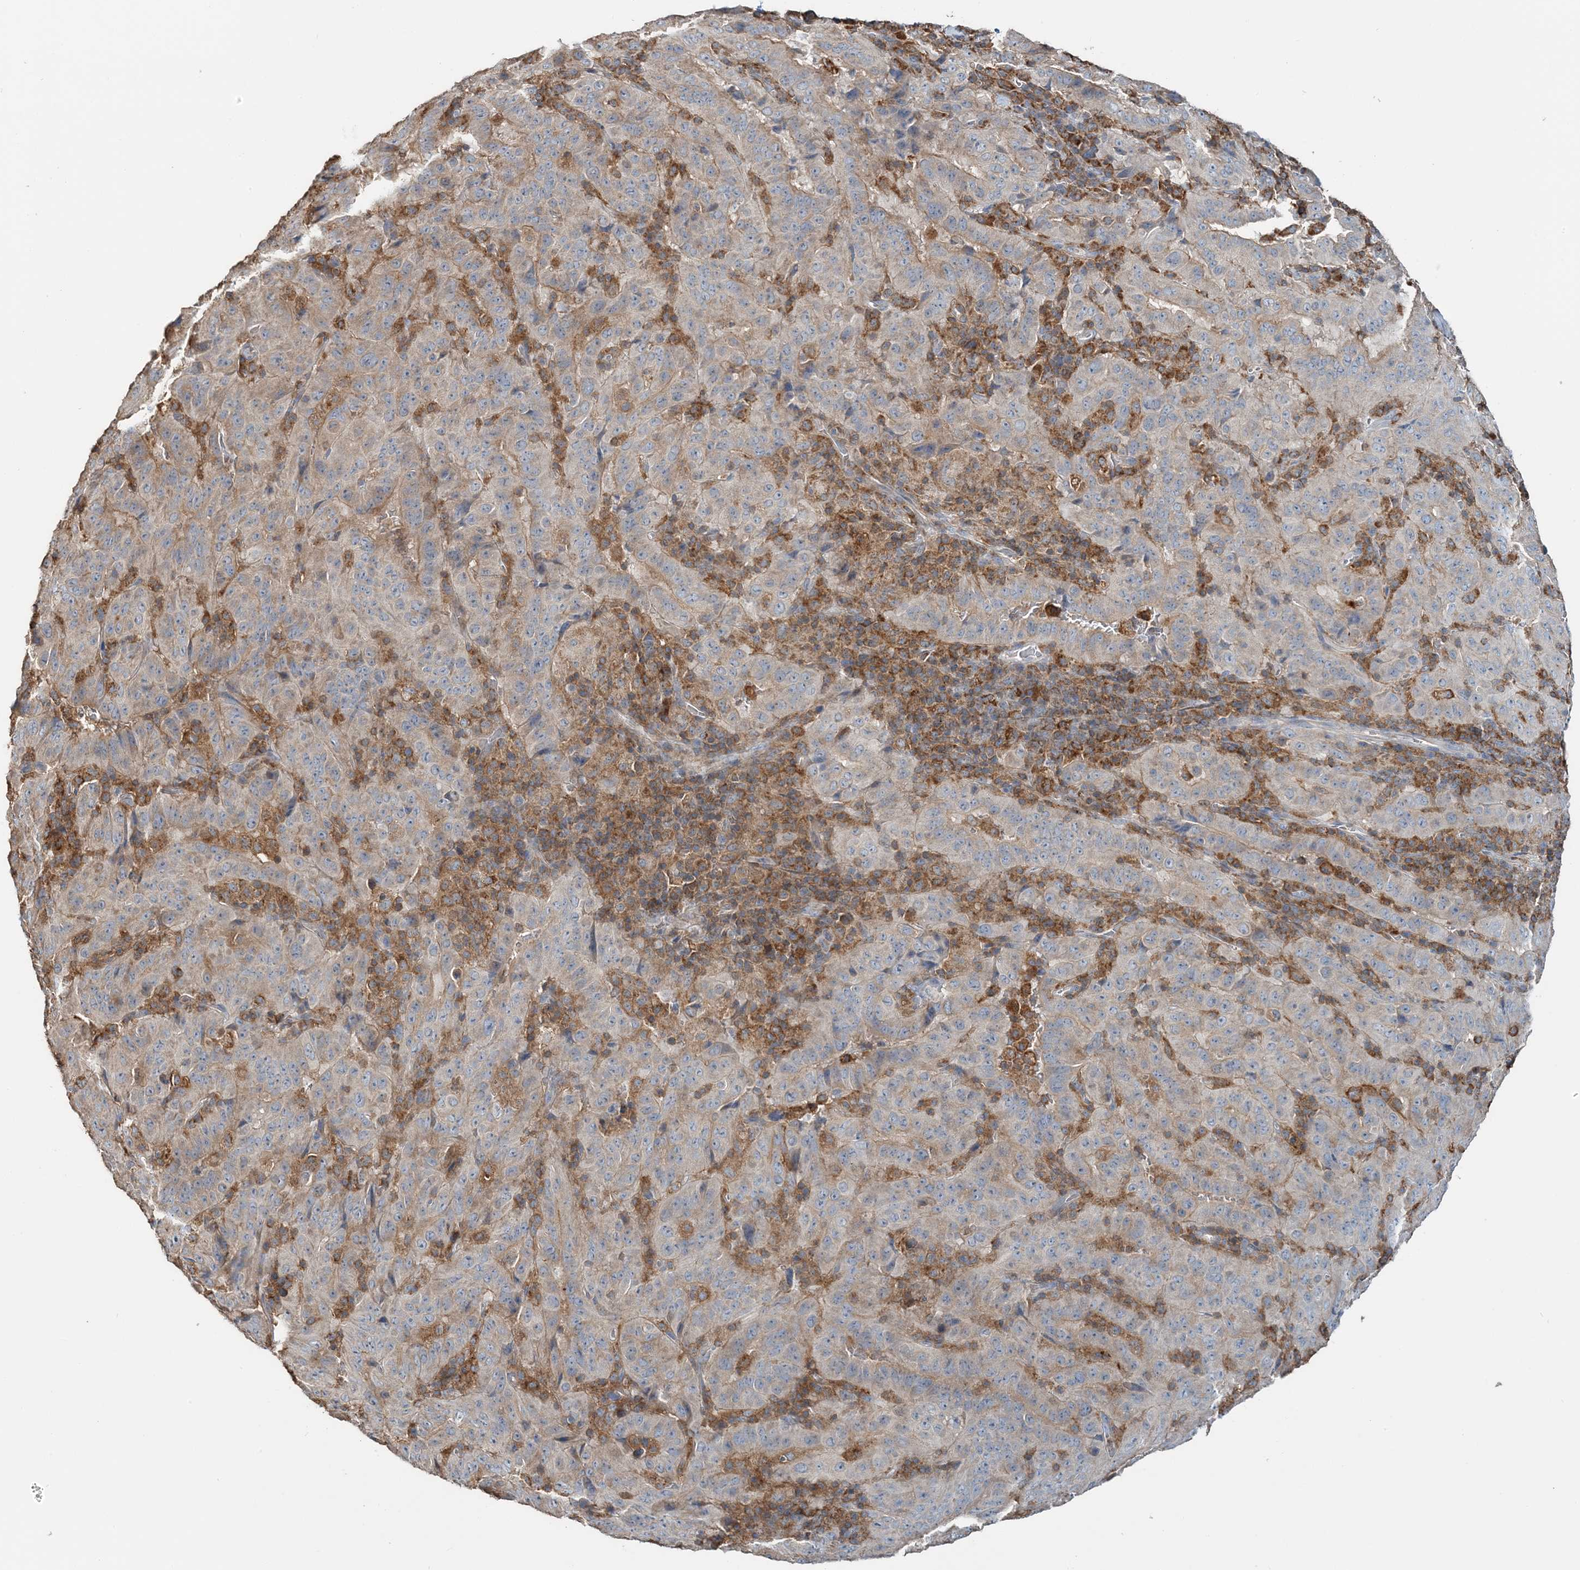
{"staining": {"intensity": "weak", "quantity": "25%-75%", "location": "cytoplasmic/membranous"}, "tissue": "pancreatic cancer", "cell_type": "Tumor cells", "image_type": "cancer", "snomed": [{"axis": "morphology", "description": "Adenocarcinoma, NOS"}, {"axis": "topography", "description": "Pancreas"}], "caption": "The histopathology image shows a brown stain indicating the presence of a protein in the cytoplasmic/membranous of tumor cells in pancreatic cancer.", "gene": "TMLHE", "patient": {"sex": "male", "age": 63}}